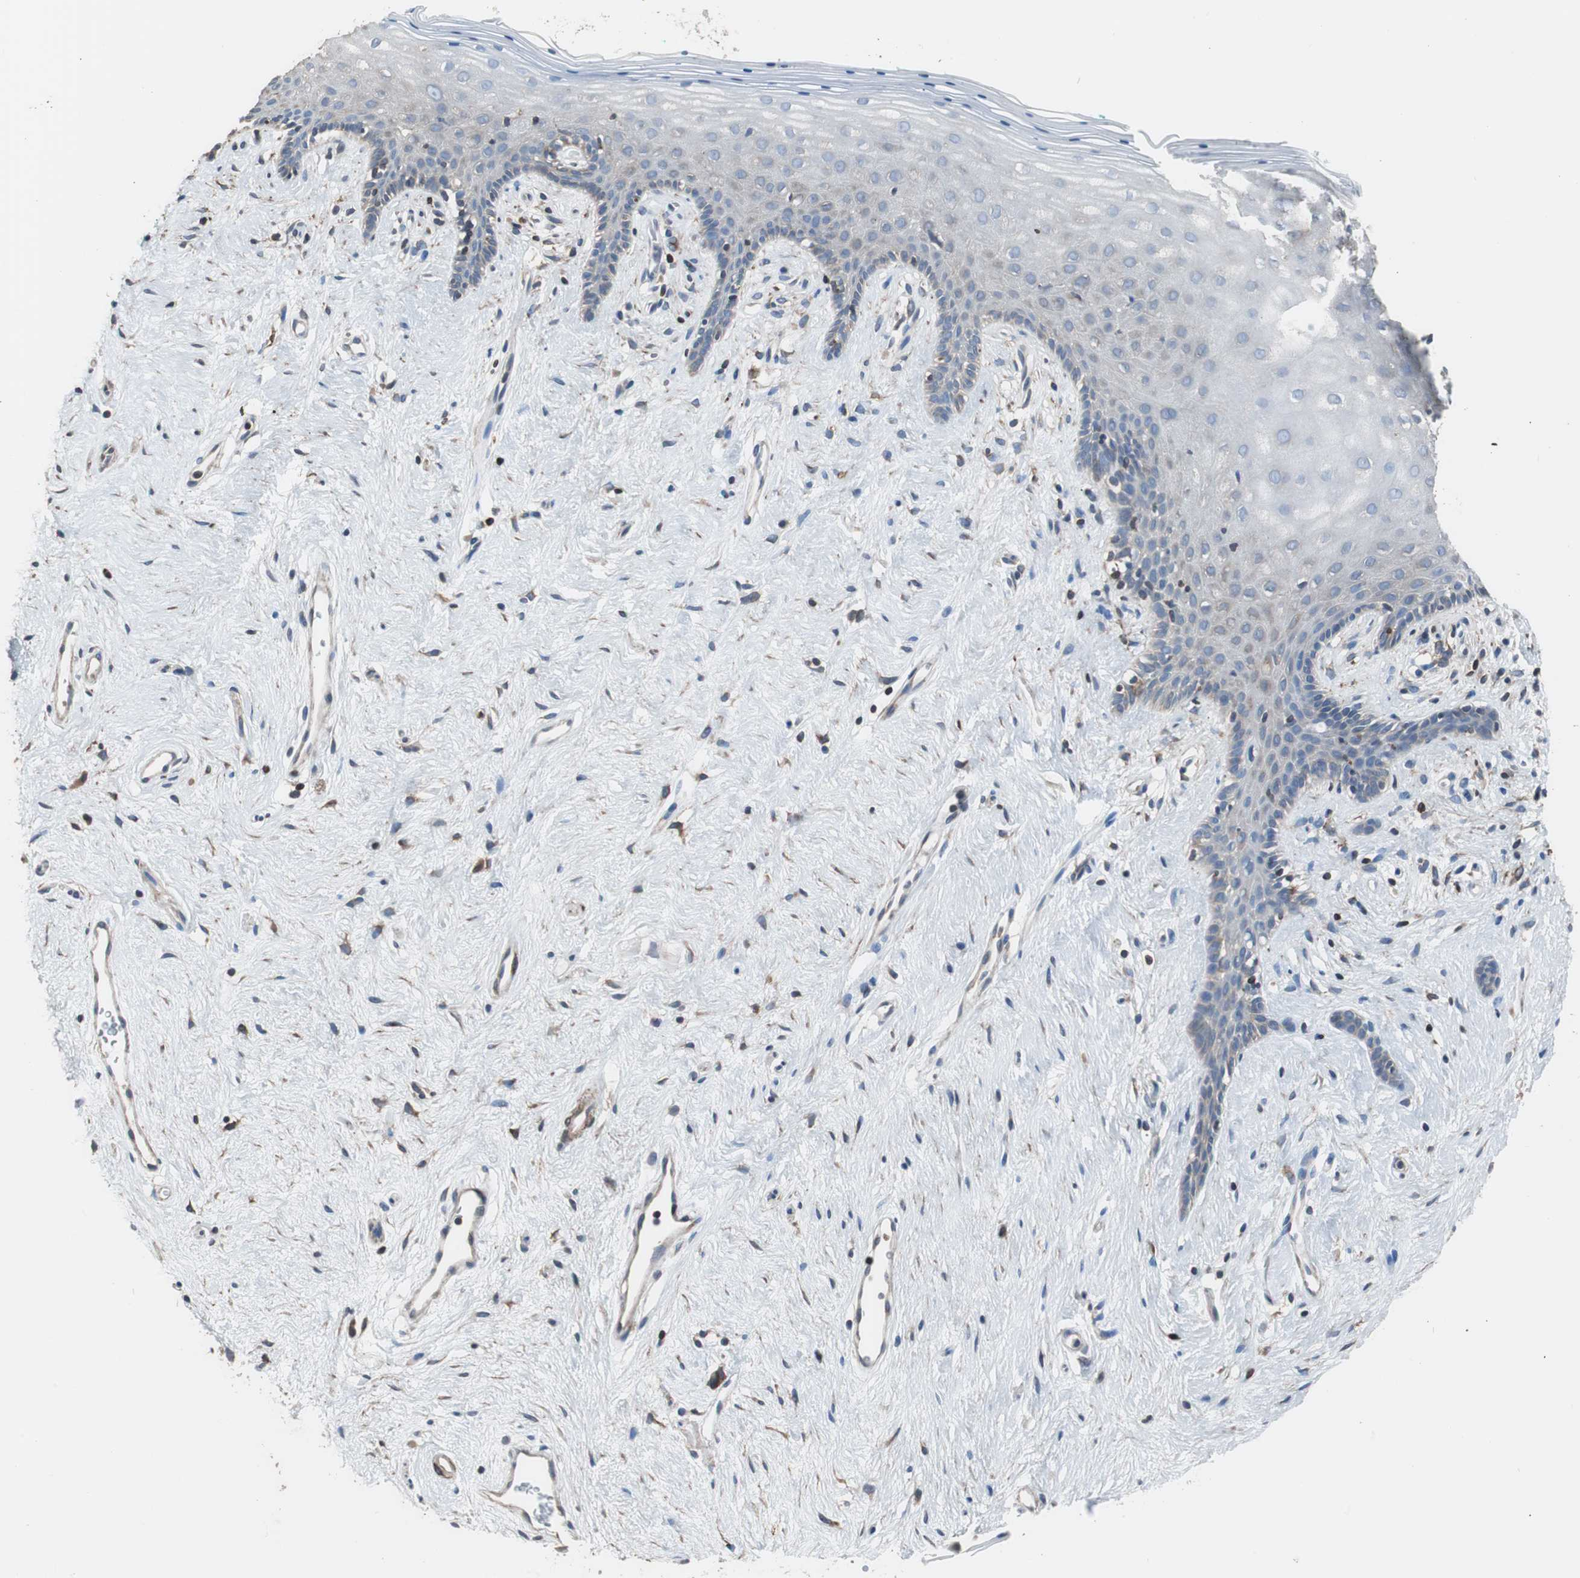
{"staining": {"intensity": "negative", "quantity": "none", "location": "none"}, "tissue": "vagina", "cell_type": "Squamous epithelial cells", "image_type": "normal", "snomed": [{"axis": "morphology", "description": "Normal tissue, NOS"}, {"axis": "topography", "description": "Vagina"}], "caption": "This is an immunohistochemistry histopathology image of benign human vagina. There is no positivity in squamous epithelial cells.", "gene": "PBXIP1", "patient": {"sex": "female", "age": 44}}